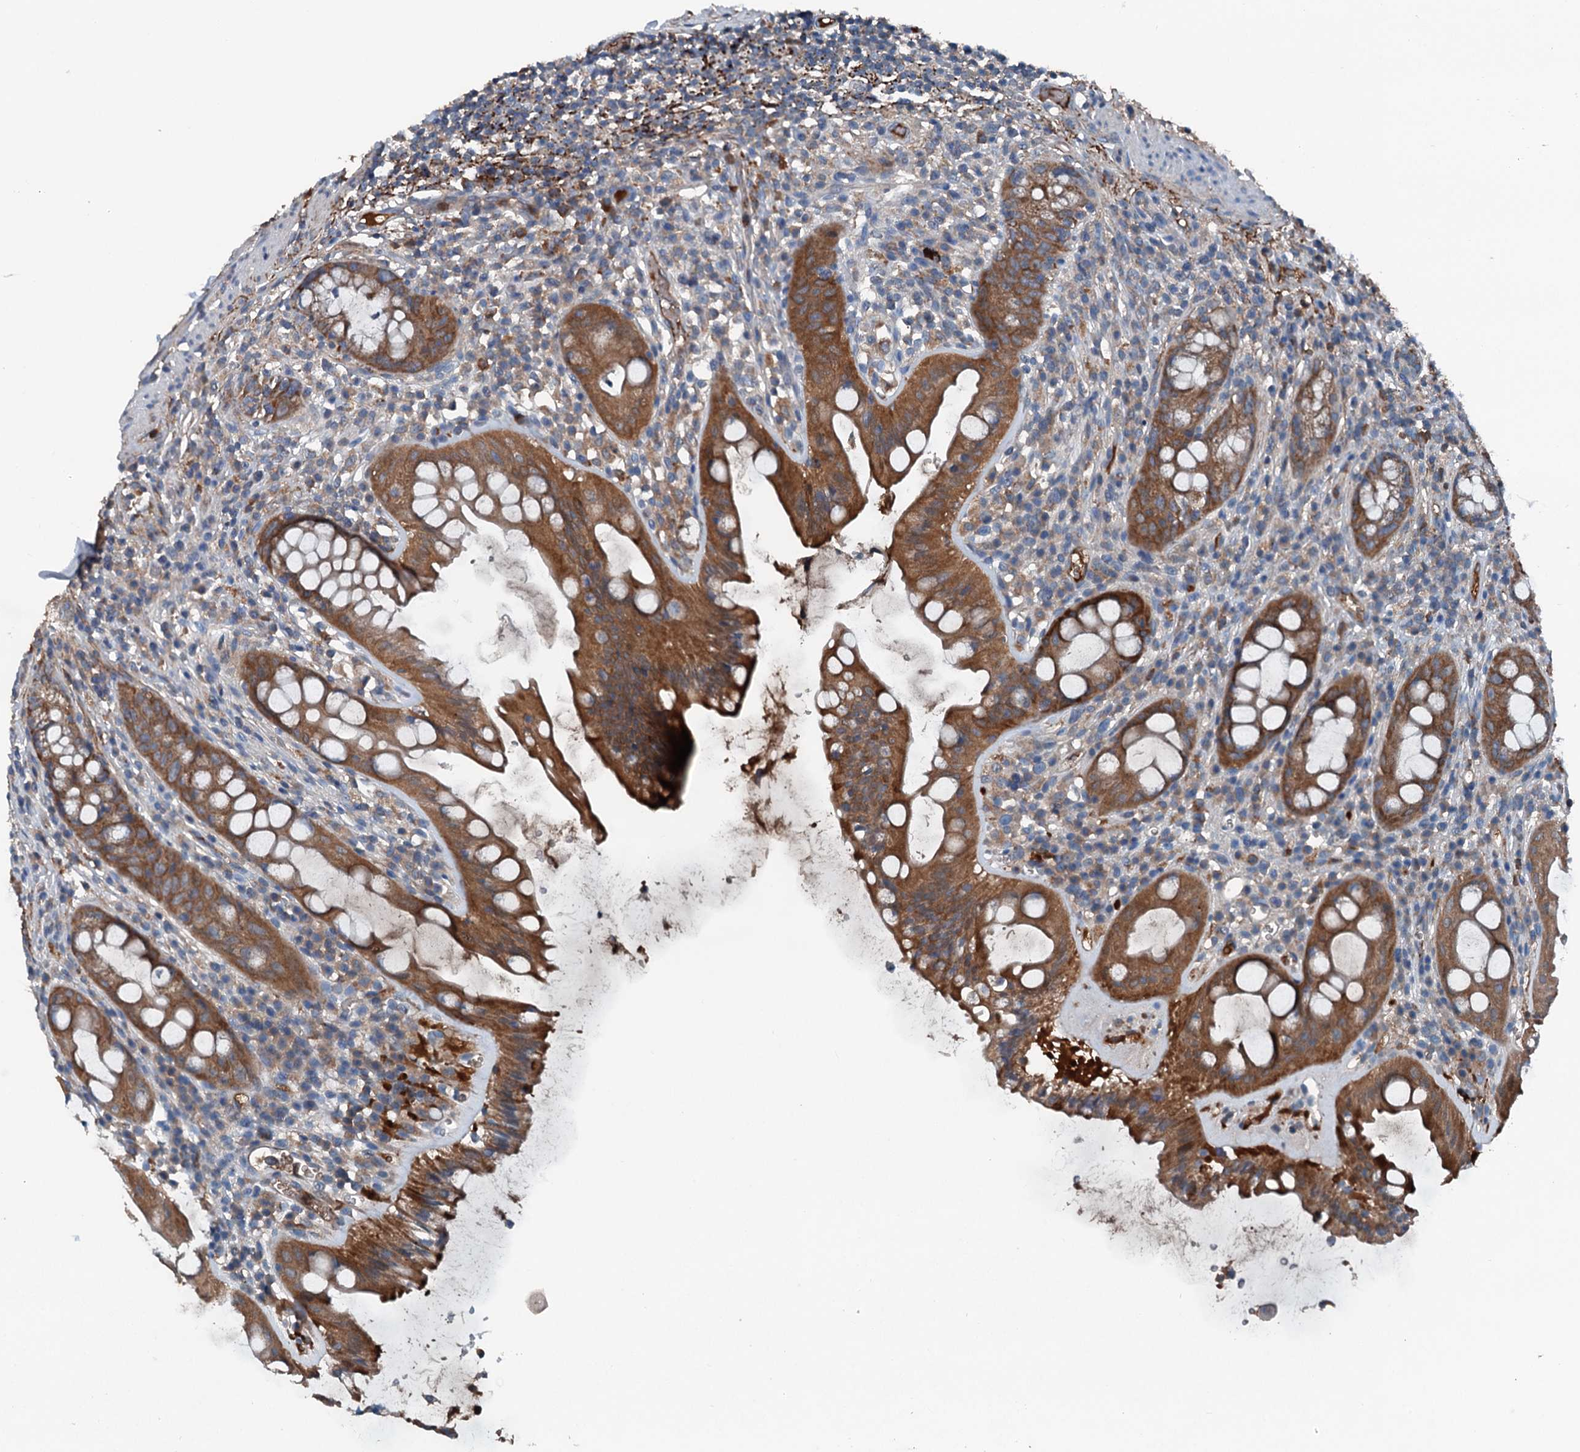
{"staining": {"intensity": "strong", "quantity": ">75%", "location": "cytoplasmic/membranous"}, "tissue": "rectum", "cell_type": "Glandular cells", "image_type": "normal", "snomed": [{"axis": "morphology", "description": "Normal tissue, NOS"}, {"axis": "topography", "description": "Rectum"}], "caption": "Brown immunohistochemical staining in unremarkable rectum shows strong cytoplasmic/membranous positivity in about >75% of glandular cells.", "gene": "PDSS1", "patient": {"sex": "female", "age": 57}}